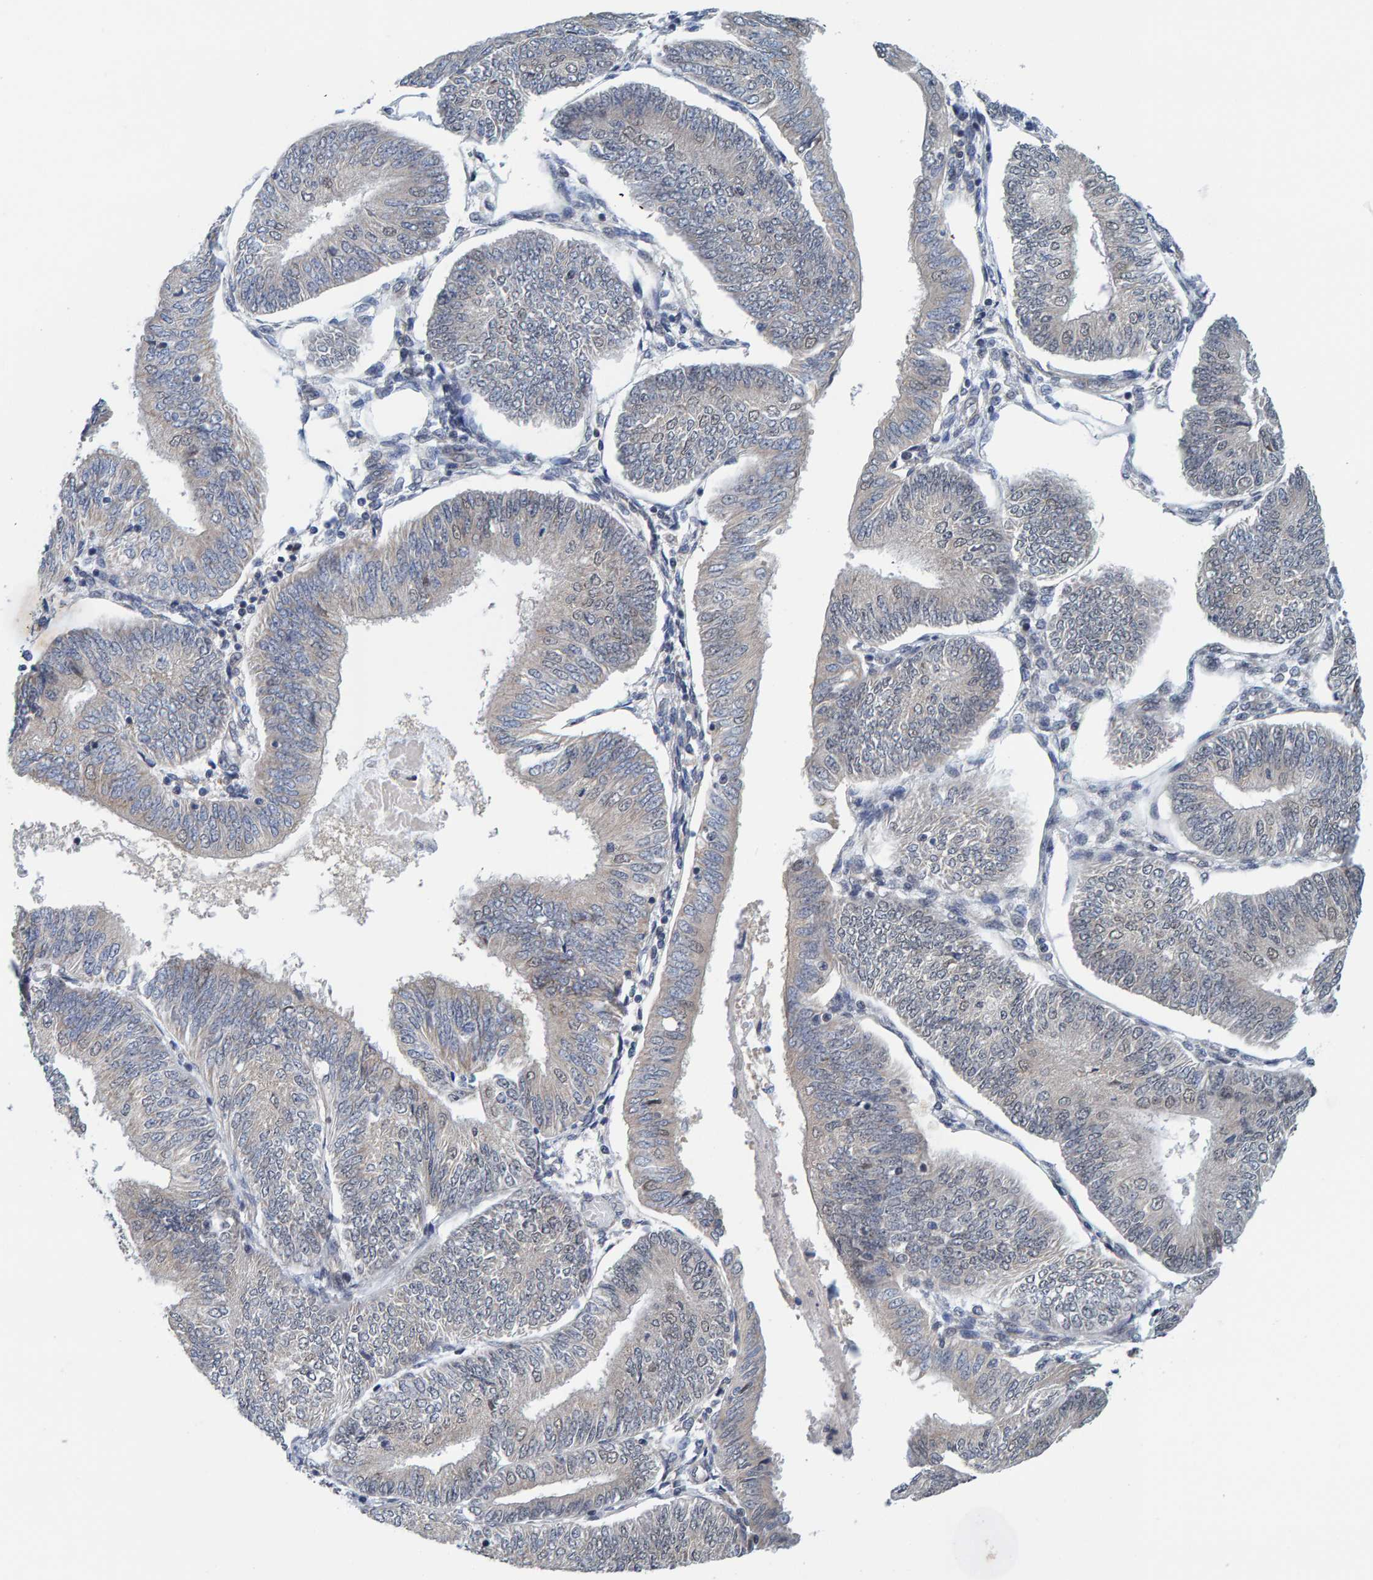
{"staining": {"intensity": "weak", "quantity": "<25%", "location": "cytoplasmic/membranous"}, "tissue": "endometrial cancer", "cell_type": "Tumor cells", "image_type": "cancer", "snomed": [{"axis": "morphology", "description": "Adenocarcinoma, NOS"}, {"axis": "topography", "description": "Endometrium"}], "caption": "Immunohistochemical staining of endometrial adenocarcinoma shows no significant expression in tumor cells. (DAB (3,3'-diaminobenzidine) IHC visualized using brightfield microscopy, high magnification).", "gene": "SCRN2", "patient": {"sex": "female", "age": 58}}